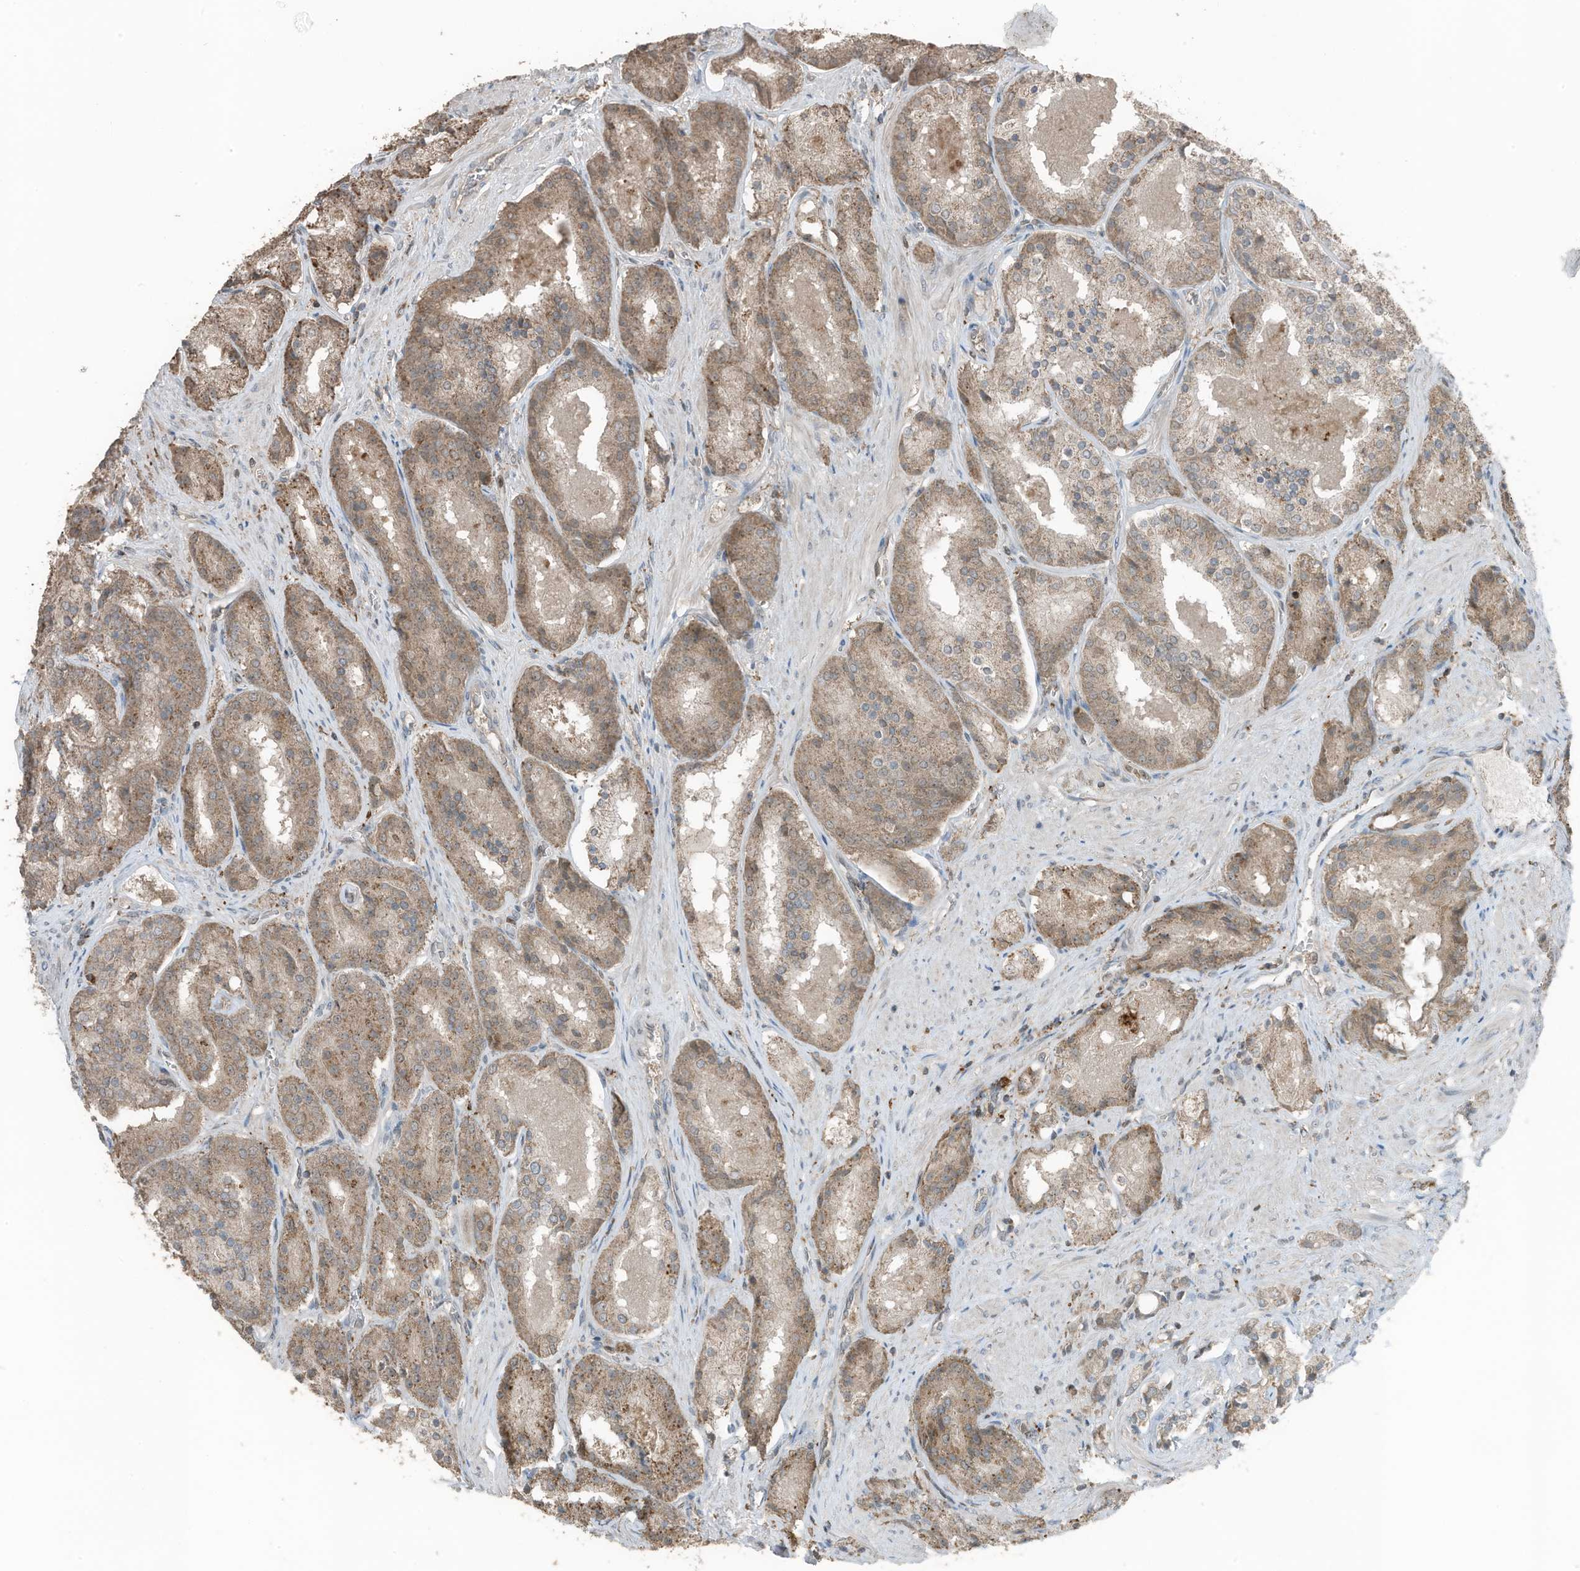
{"staining": {"intensity": "moderate", "quantity": "25%-75%", "location": "cytoplasmic/membranous"}, "tissue": "prostate cancer", "cell_type": "Tumor cells", "image_type": "cancer", "snomed": [{"axis": "morphology", "description": "Adenocarcinoma, High grade"}, {"axis": "topography", "description": "Prostate"}], "caption": "Human high-grade adenocarcinoma (prostate) stained with a brown dye shows moderate cytoplasmic/membranous positive staining in about 25%-75% of tumor cells.", "gene": "TXNDC9", "patient": {"sex": "male", "age": 60}}